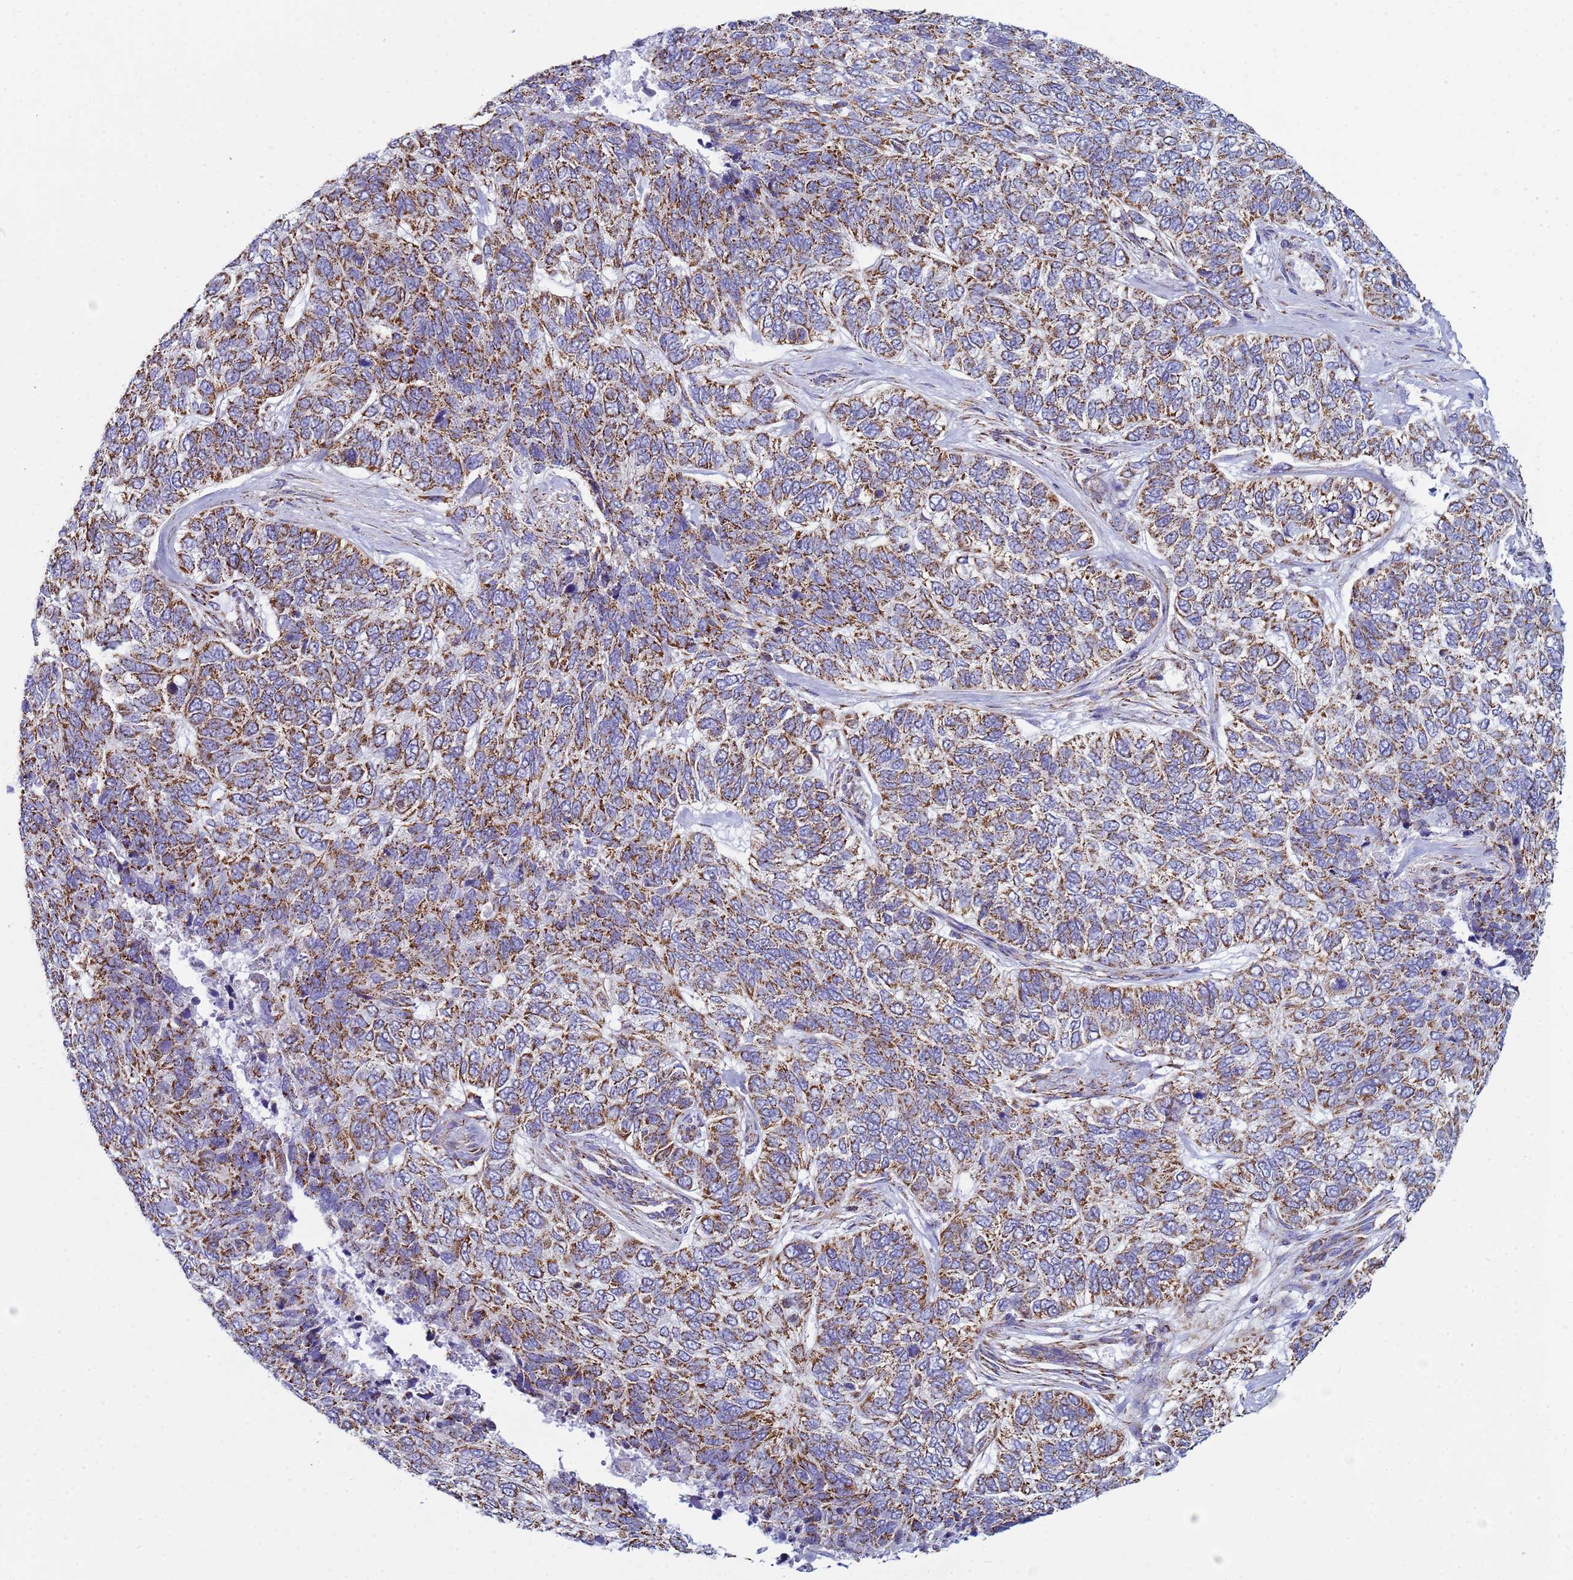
{"staining": {"intensity": "moderate", "quantity": ">75%", "location": "cytoplasmic/membranous"}, "tissue": "skin cancer", "cell_type": "Tumor cells", "image_type": "cancer", "snomed": [{"axis": "morphology", "description": "Basal cell carcinoma"}, {"axis": "topography", "description": "Skin"}], "caption": "Human skin cancer (basal cell carcinoma) stained with a protein marker exhibits moderate staining in tumor cells.", "gene": "COQ4", "patient": {"sex": "female", "age": 65}}